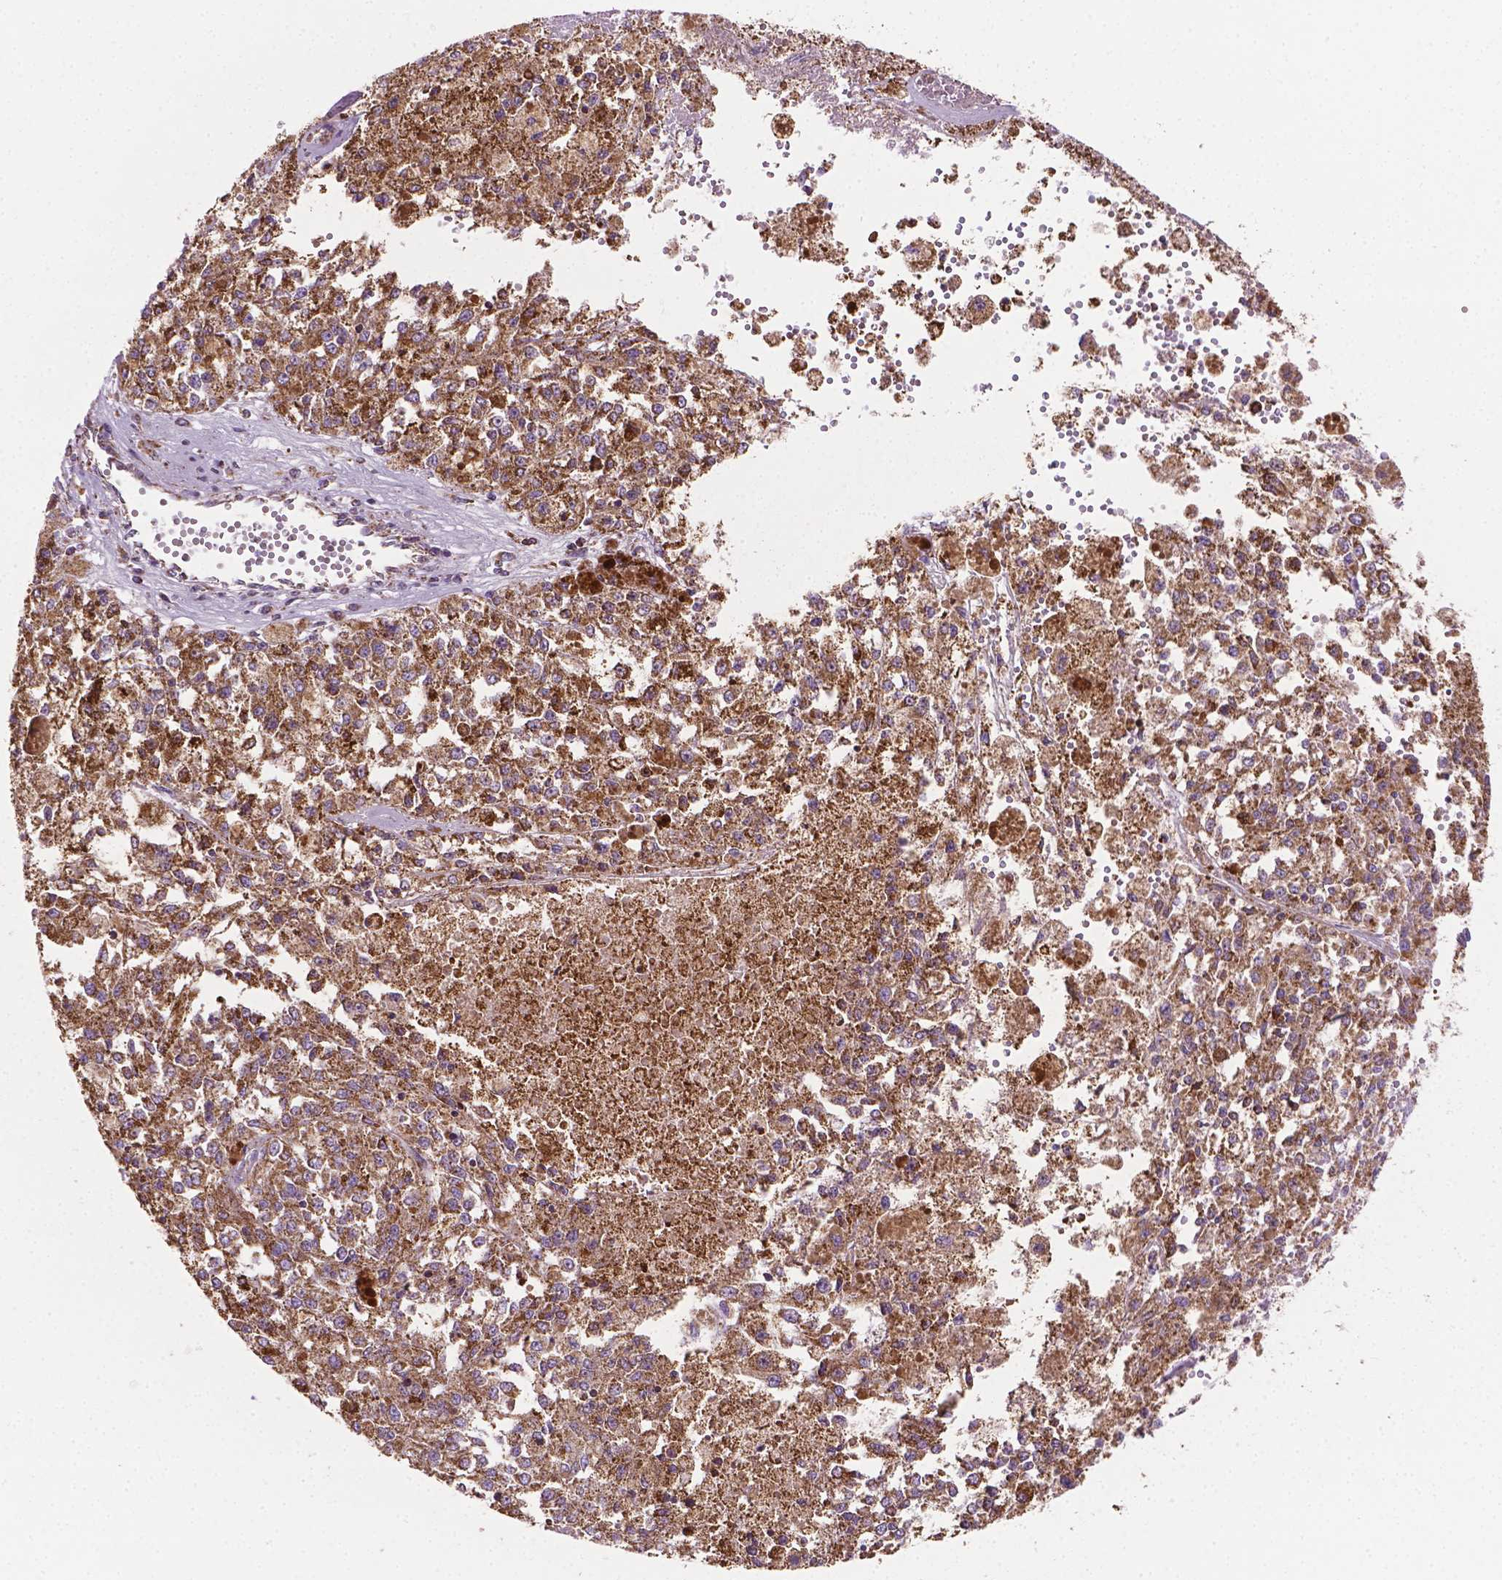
{"staining": {"intensity": "moderate", "quantity": ">75%", "location": "cytoplasmic/membranous"}, "tissue": "melanoma", "cell_type": "Tumor cells", "image_type": "cancer", "snomed": [{"axis": "morphology", "description": "Malignant melanoma, Metastatic site"}, {"axis": "topography", "description": "Lymph node"}], "caption": "Malignant melanoma (metastatic site) tissue exhibits moderate cytoplasmic/membranous positivity in approximately >75% of tumor cells, visualized by immunohistochemistry.", "gene": "PIBF1", "patient": {"sex": "female", "age": 64}}